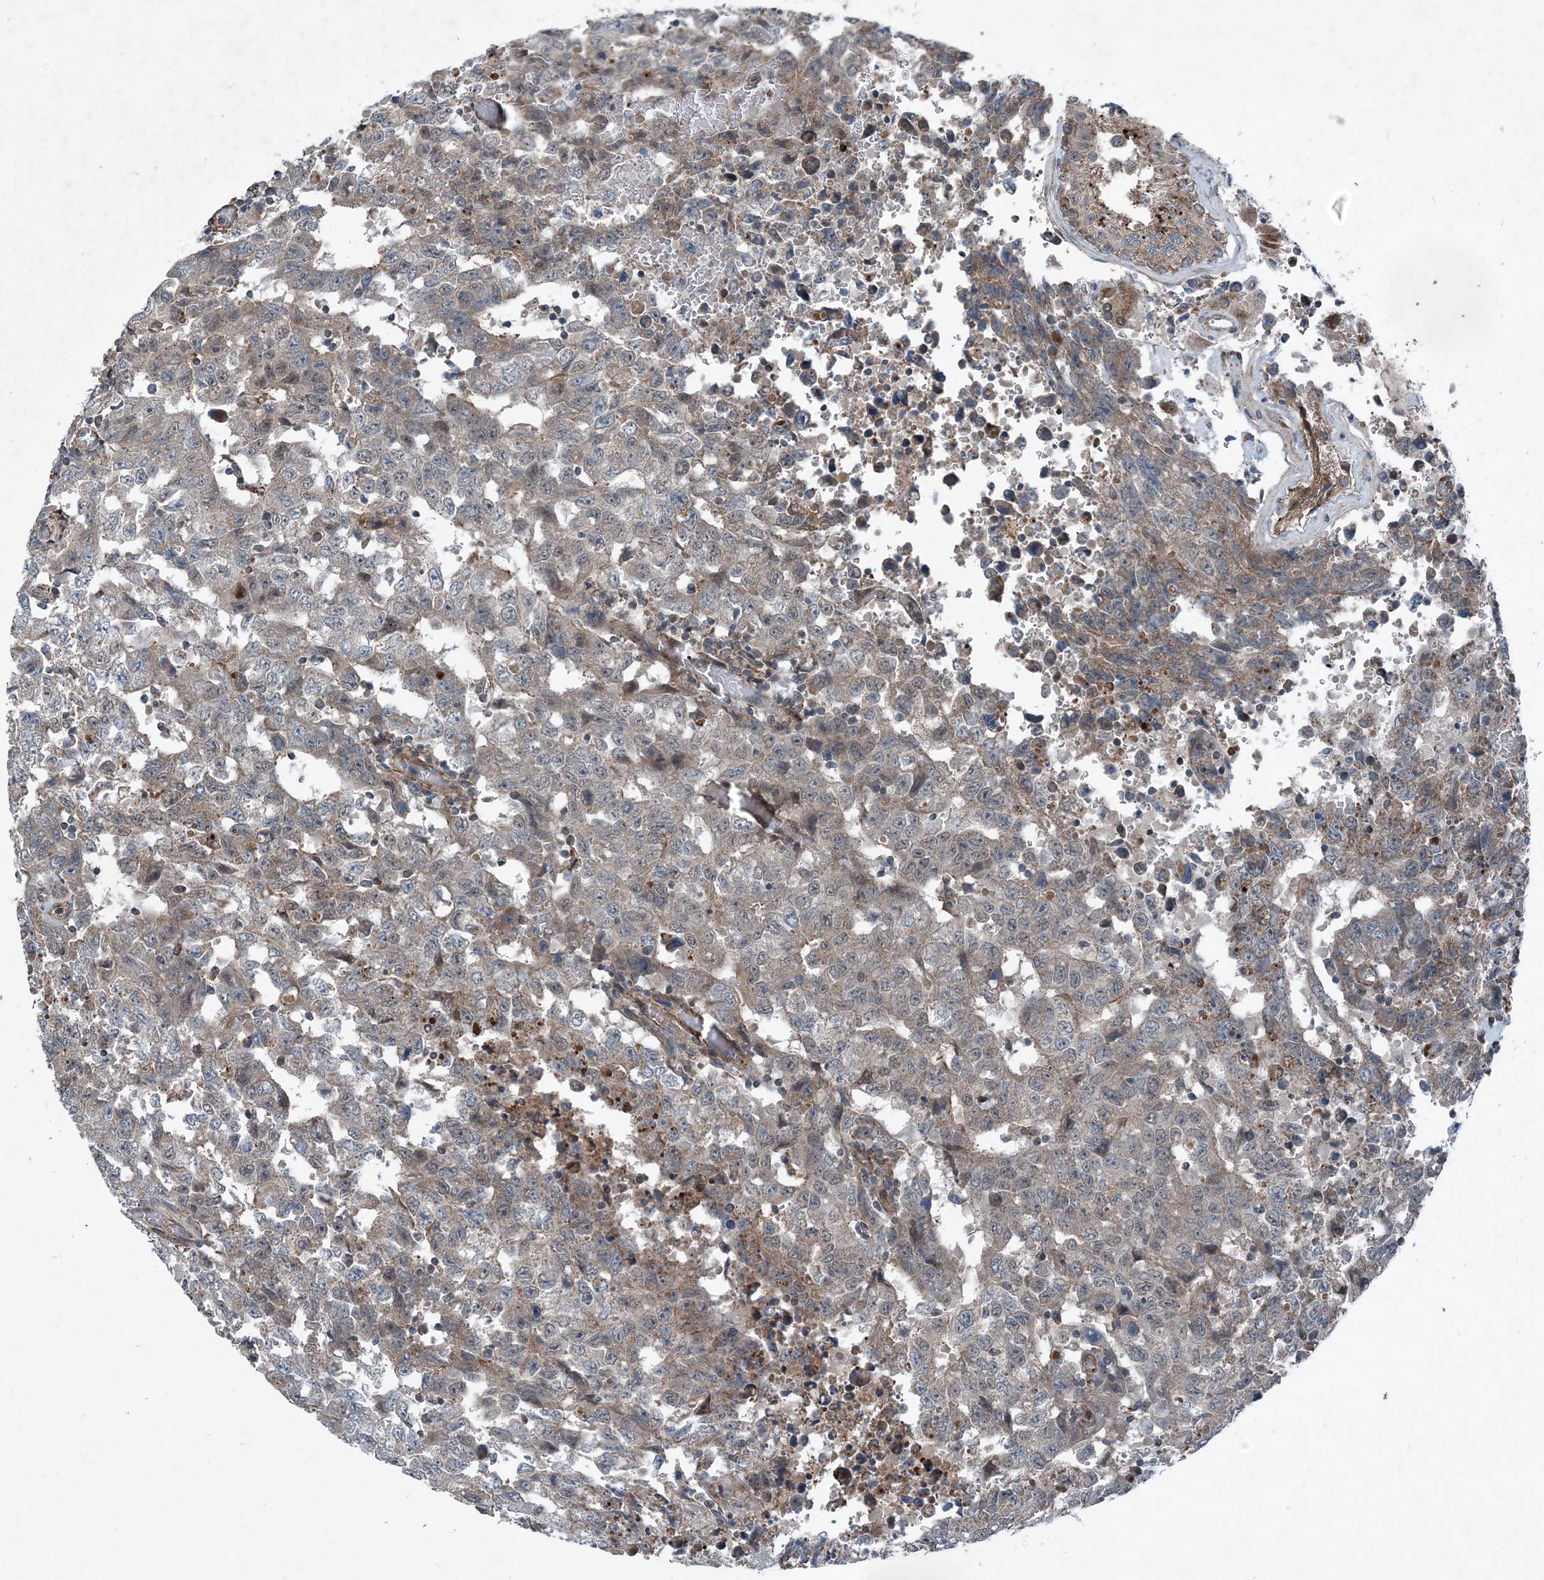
{"staining": {"intensity": "weak", "quantity": "<25%", "location": "cytoplasmic/membranous"}, "tissue": "testis cancer", "cell_type": "Tumor cells", "image_type": "cancer", "snomed": [{"axis": "morphology", "description": "Carcinoma, Embryonal, NOS"}, {"axis": "topography", "description": "Testis"}], "caption": "Testis cancer stained for a protein using immunohistochemistry (IHC) displays no staining tumor cells.", "gene": "NDUFA2", "patient": {"sex": "male", "age": 26}}